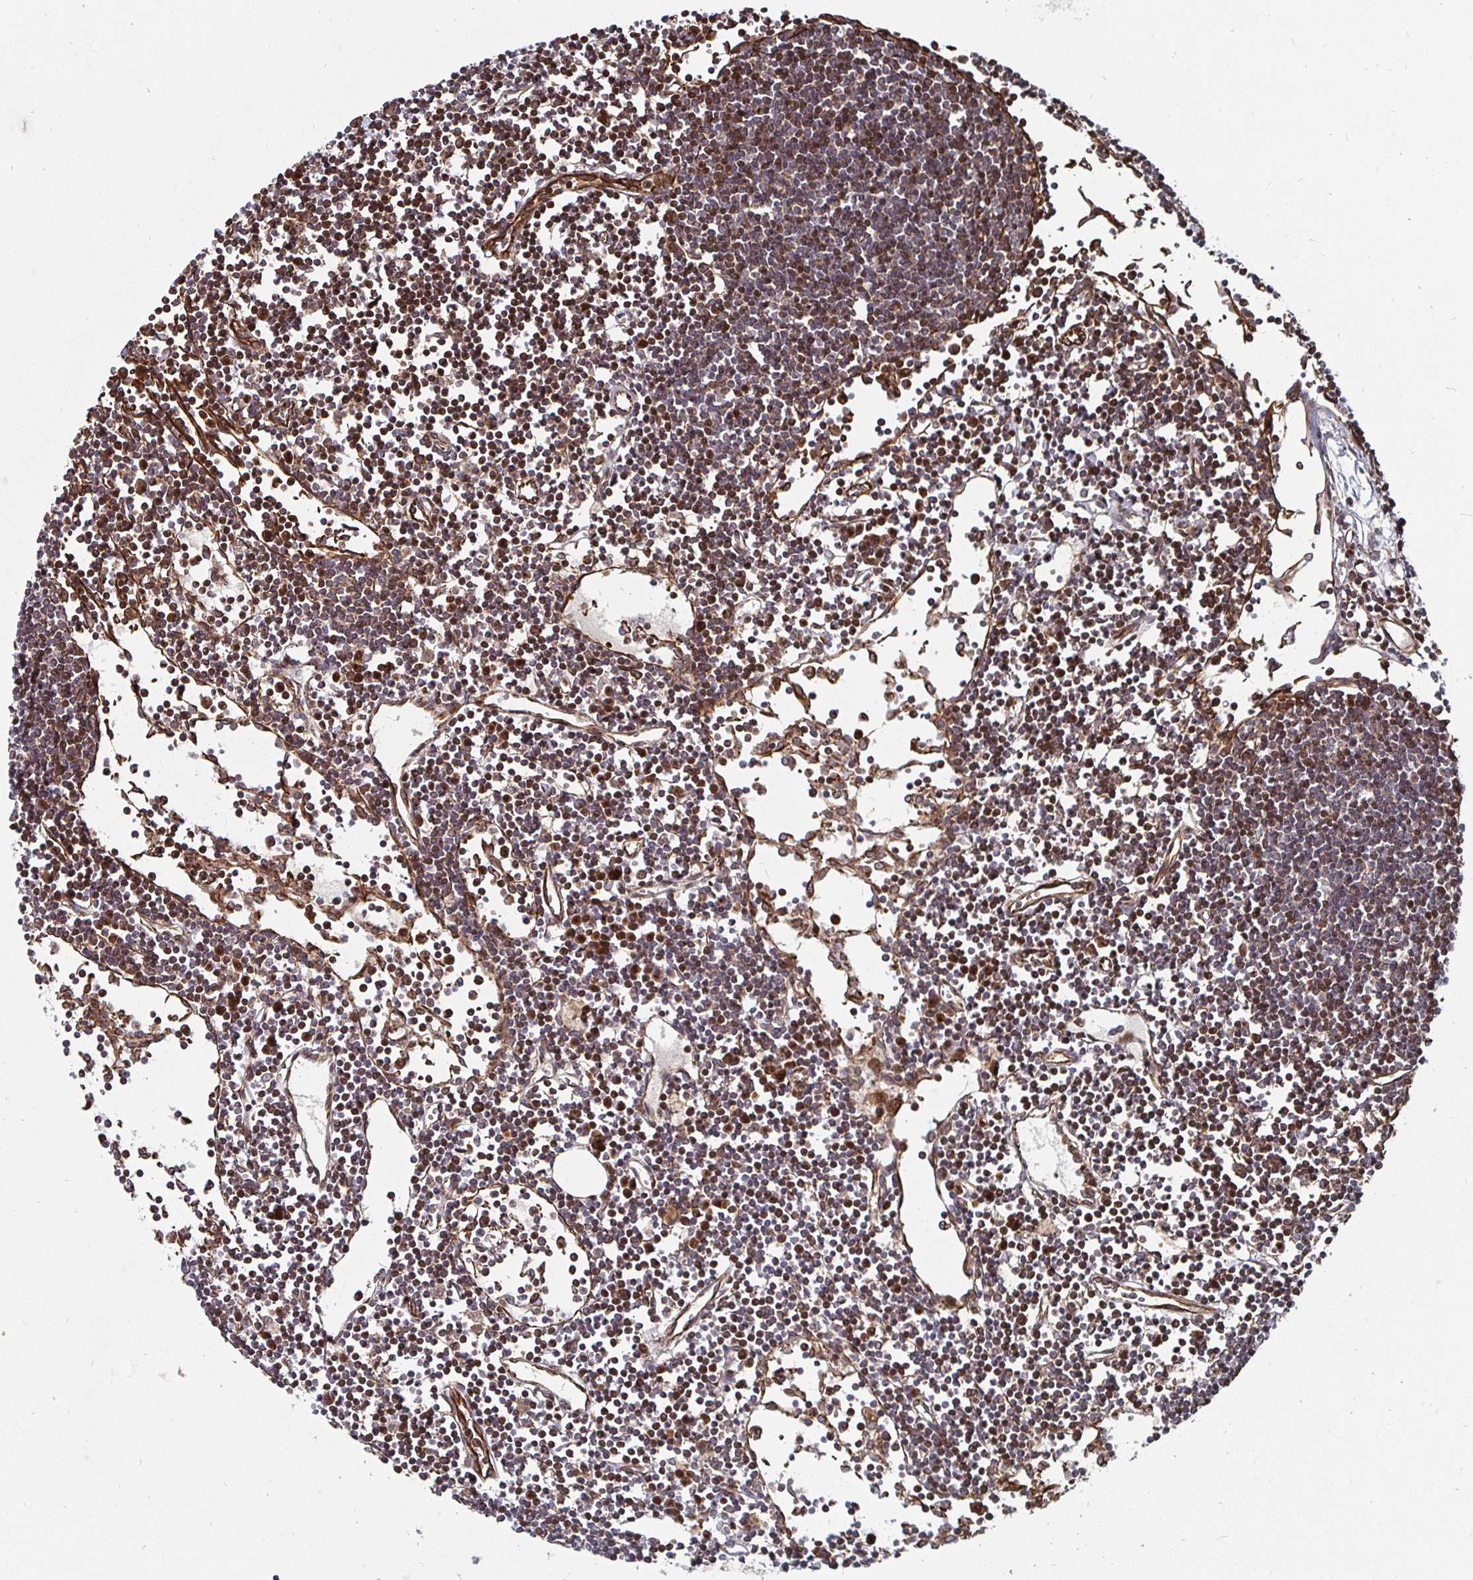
{"staining": {"intensity": "moderate", "quantity": "<25%", "location": "cytoplasmic/membranous"}, "tissue": "lymph node", "cell_type": "Non-germinal center cells", "image_type": "normal", "snomed": [{"axis": "morphology", "description": "Normal tissue, NOS"}, {"axis": "topography", "description": "Lymph node"}], "caption": "Lymph node stained for a protein displays moderate cytoplasmic/membranous positivity in non-germinal center cells. The protein of interest is stained brown, and the nuclei are stained in blue (DAB (3,3'-diaminobenzidine) IHC with brightfield microscopy, high magnification).", "gene": "TBKBP1", "patient": {"sex": "female", "age": 65}}